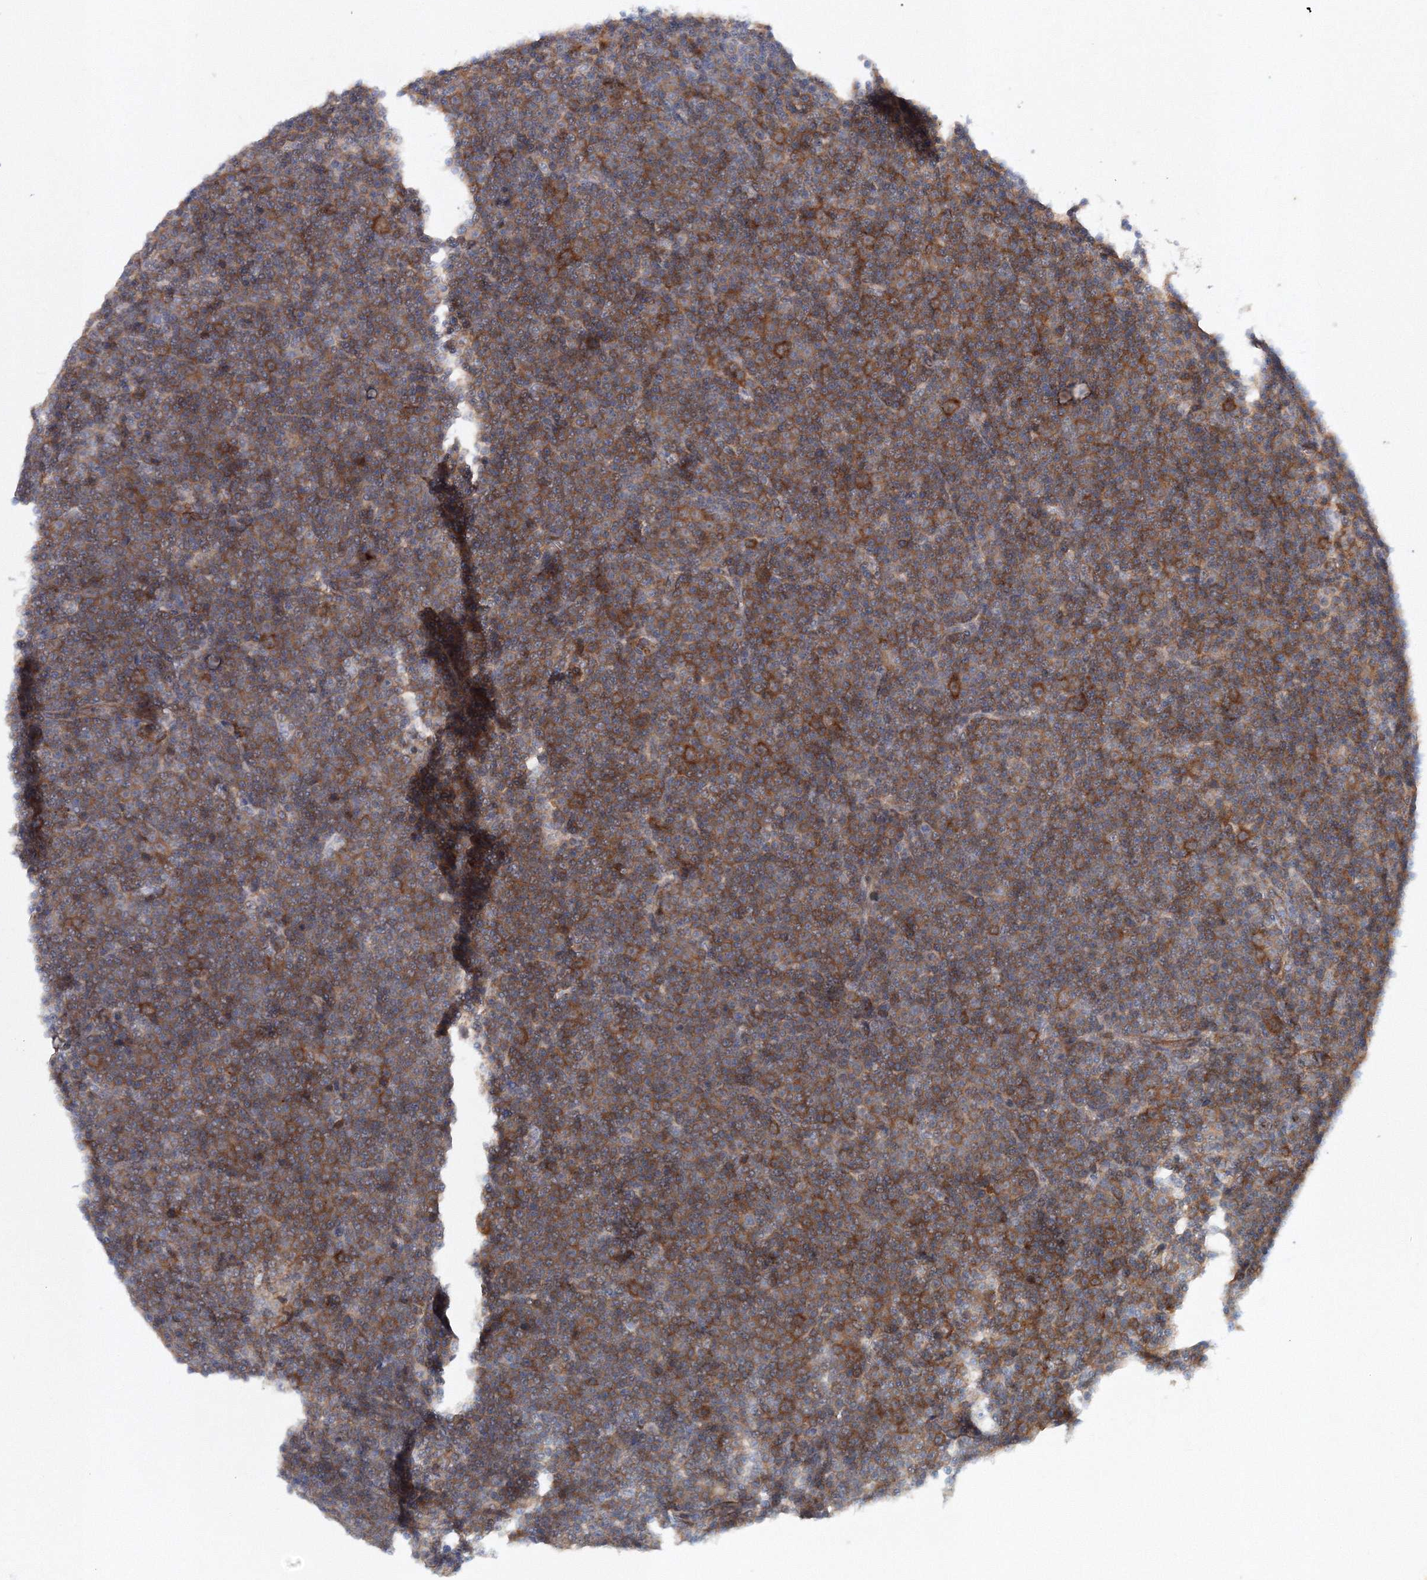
{"staining": {"intensity": "moderate", "quantity": ">75%", "location": "cytoplasmic/membranous"}, "tissue": "lymphoma", "cell_type": "Tumor cells", "image_type": "cancer", "snomed": [{"axis": "morphology", "description": "Malignant lymphoma, non-Hodgkin's type, Low grade"}, {"axis": "topography", "description": "Lymph node"}], "caption": "Lymphoma stained with DAB (3,3'-diaminobenzidine) IHC demonstrates medium levels of moderate cytoplasmic/membranous positivity in about >75% of tumor cells.", "gene": "SH3BP5", "patient": {"sex": "female", "age": 67}}